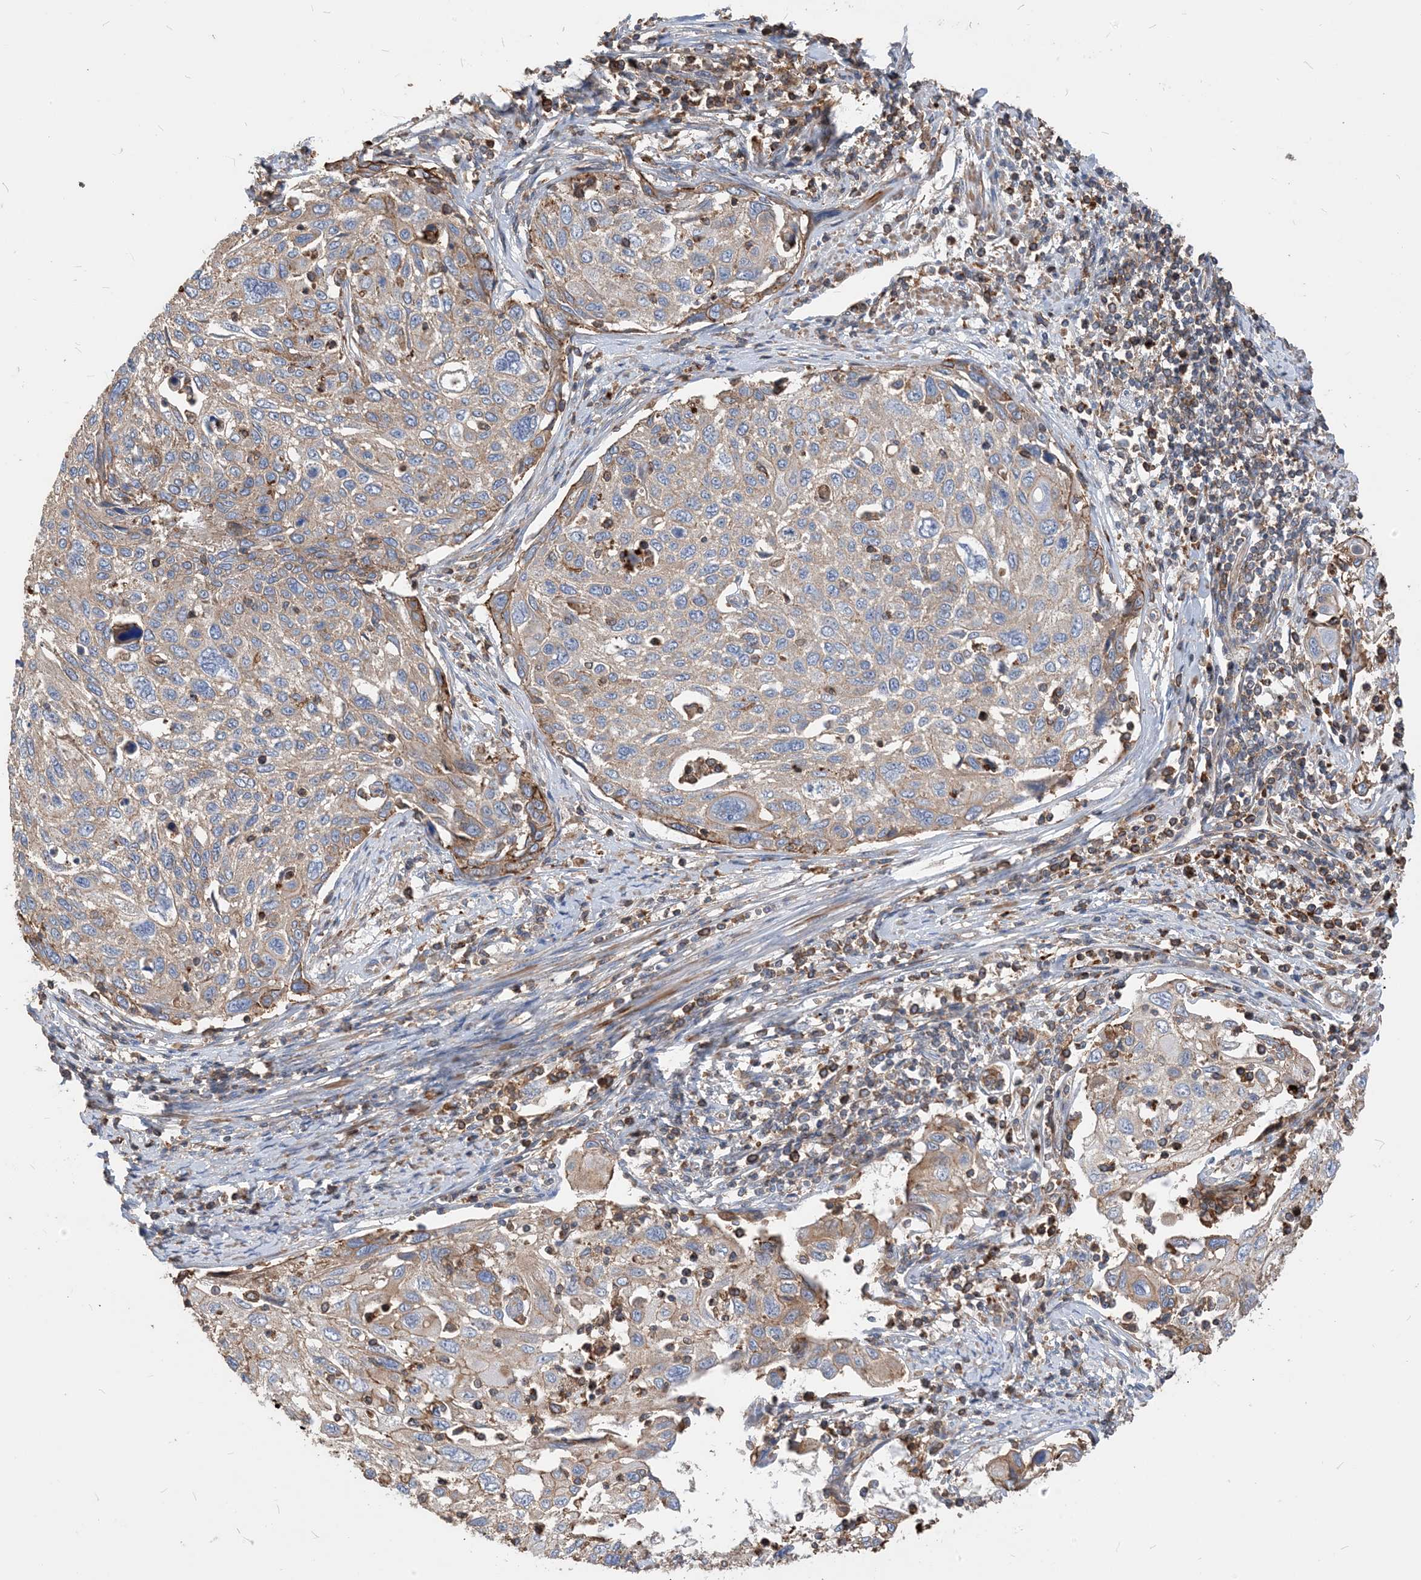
{"staining": {"intensity": "weak", "quantity": "25%-75%", "location": "cytoplasmic/membranous"}, "tissue": "cervical cancer", "cell_type": "Tumor cells", "image_type": "cancer", "snomed": [{"axis": "morphology", "description": "Squamous cell carcinoma, NOS"}, {"axis": "topography", "description": "Cervix"}], "caption": "Approximately 25%-75% of tumor cells in human cervical cancer (squamous cell carcinoma) demonstrate weak cytoplasmic/membranous protein expression as visualized by brown immunohistochemical staining.", "gene": "PARVG", "patient": {"sex": "female", "age": 70}}